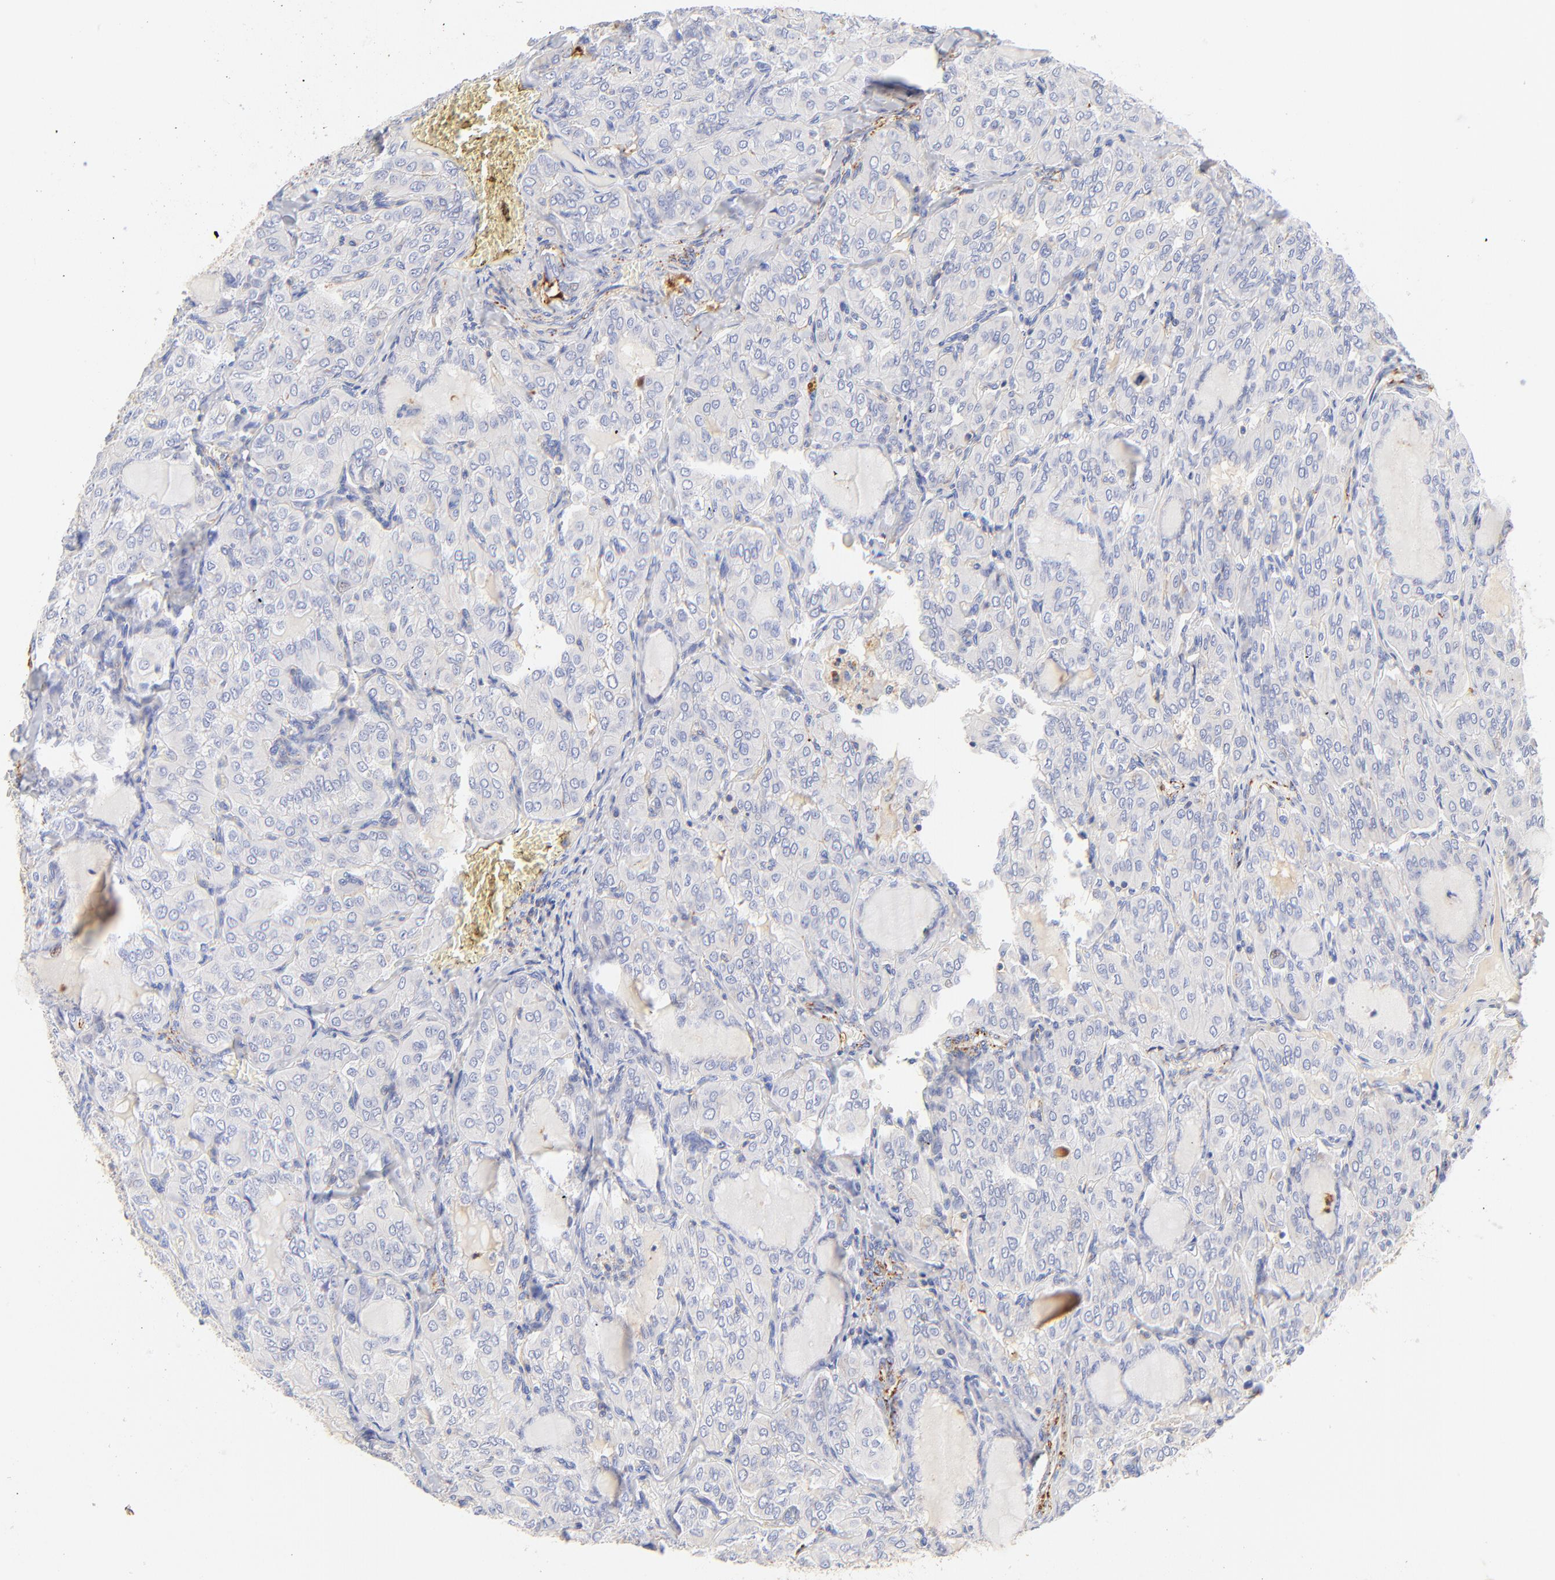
{"staining": {"intensity": "negative", "quantity": "none", "location": "none"}, "tissue": "thyroid cancer", "cell_type": "Tumor cells", "image_type": "cancer", "snomed": [{"axis": "morphology", "description": "Papillary adenocarcinoma, NOS"}, {"axis": "topography", "description": "Thyroid gland"}], "caption": "Immunohistochemistry (IHC) image of human papillary adenocarcinoma (thyroid) stained for a protein (brown), which shows no staining in tumor cells.", "gene": "MDGA2", "patient": {"sex": "male", "age": 20}}